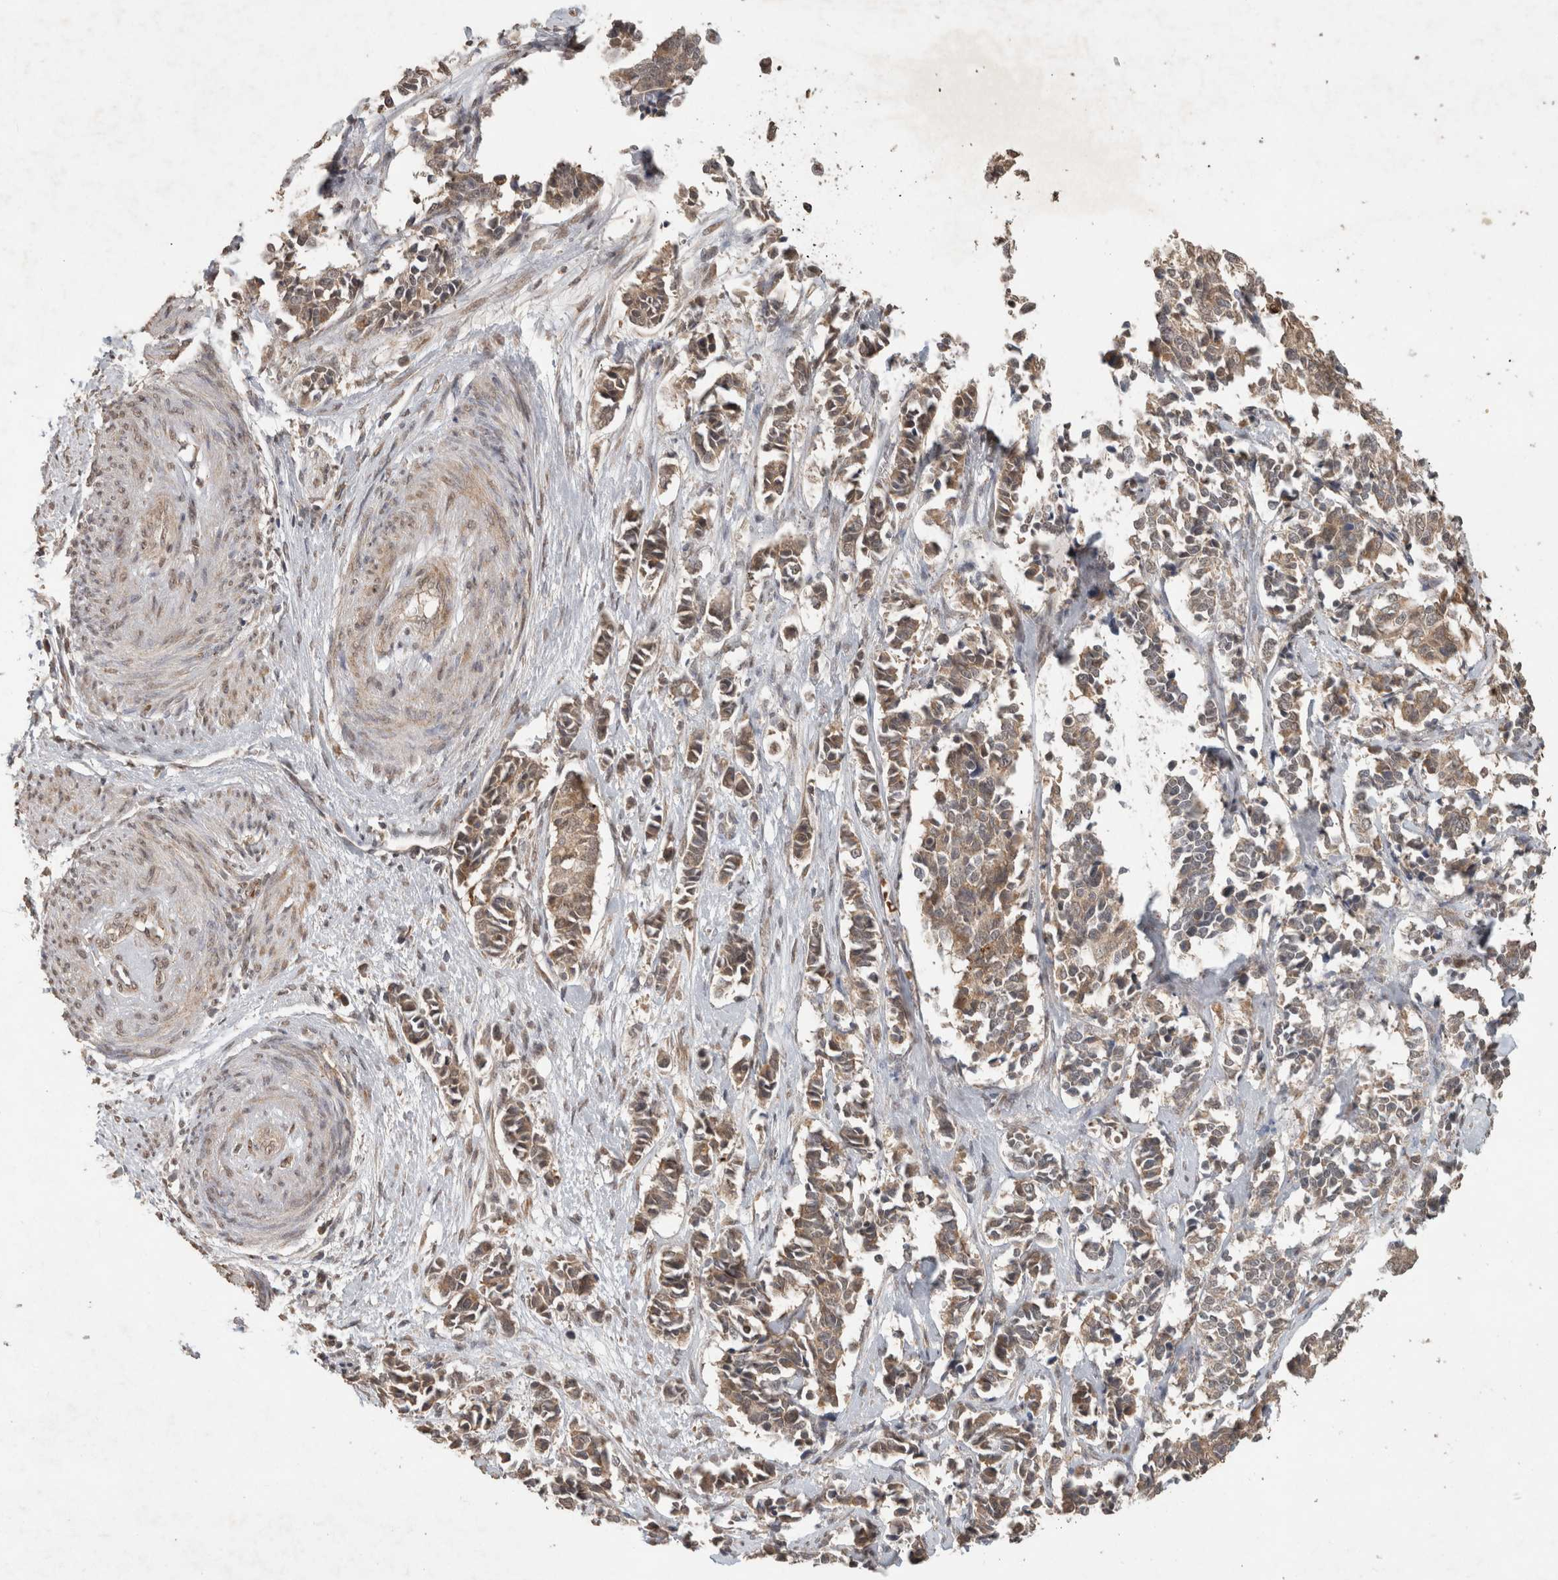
{"staining": {"intensity": "moderate", "quantity": ">75%", "location": "cytoplasmic/membranous"}, "tissue": "cervical cancer", "cell_type": "Tumor cells", "image_type": "cancer", "snomed": [{"axis": "morphology", "description": "Normal tissue, NOS"}, {"axis": "morphology", "description": "Squamous cell carcinoma, NOS"}, {"axis": "topography", "description": "Cervix"}], "caption": "Immunohistochemical staining of cervical squamous cell carcinoma shows medium levels of moderate cytoplasmic/membranous expression in about >75% of tumor cells. (DAB (3,3'-diaminobenzidine) = brown stain, brightfield microscopy at high magnification).", "gene": "FAM3A", "patient": {"sex": "female", "age": 35}}